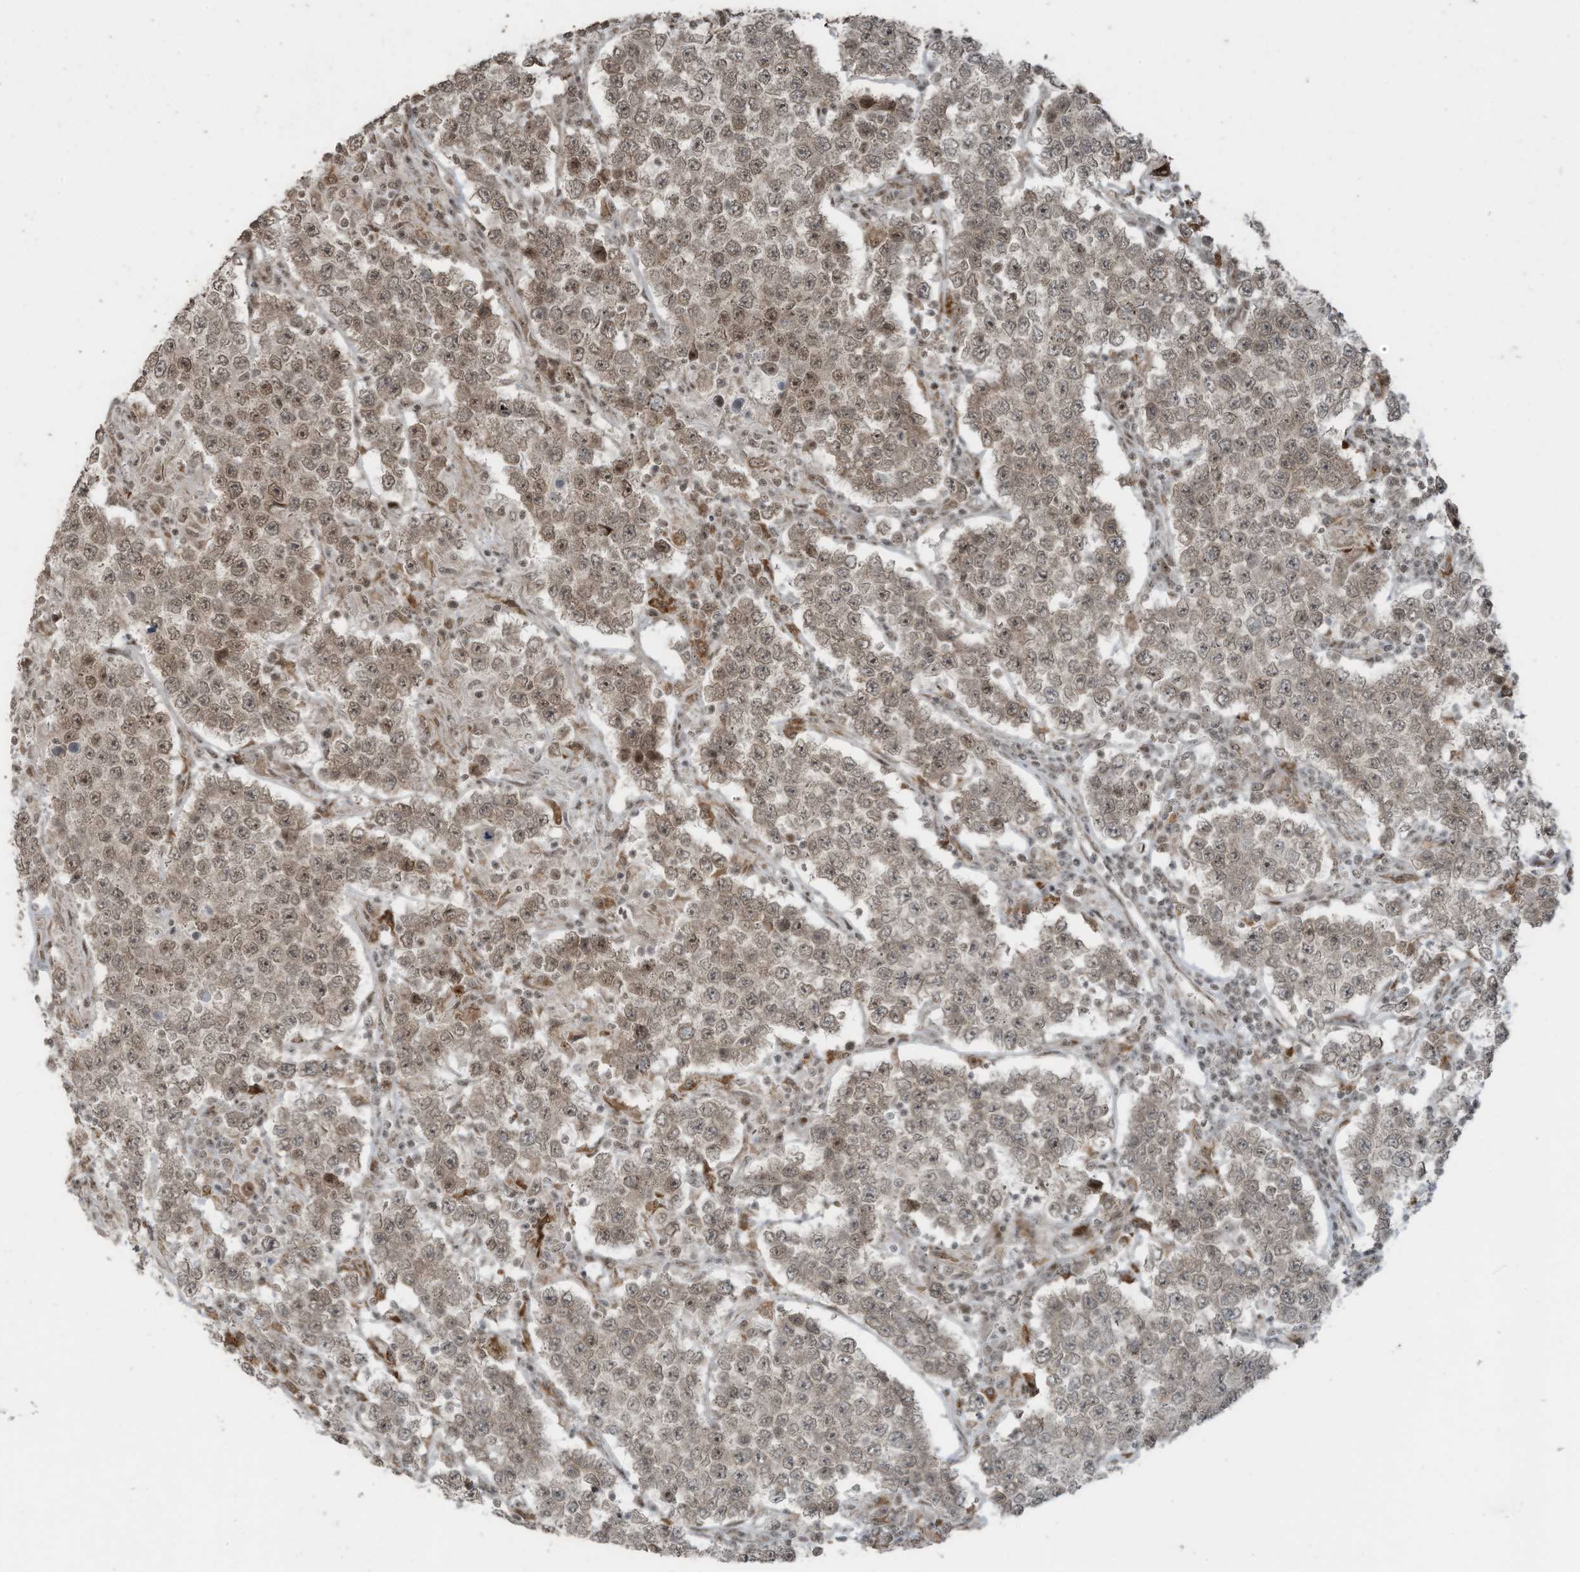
{"staining": {"intensity": "weak", "quantity": ">75%", "location": "nuclear"}, "tissue": "testis cancer", "cell_type": "Tumor cells", "image_type": "cancer", "snomed": [{"axis": "morphology", "description": "Normal tissue, NOS"}, {"axis": "morphology", "description": "Urothelial carcinoma, High grade"}, {"axis": "morphology", "description": "Seminoma, NOS"}, {"axis": "morphology", "description": "Carcinoma, Embryonal, NOS"}, {"axis": "topography", "description": "Urinary bladder"}, {"axis": "topography", "description": "Testis"}], "caption": "High-magnification brightfield microscopy of testis cancer (embryonal carcinoma) stained with DAB (brown) and counterstained with hematoxylin (blue). tumor cells exhibit weak nuclear positivity is seen in approximately>75% of cells. (DAB IHC with brightfield microscopy, high magnification).", "gene": "PCNP", "patient": {"sex": "male", "age": 41}}